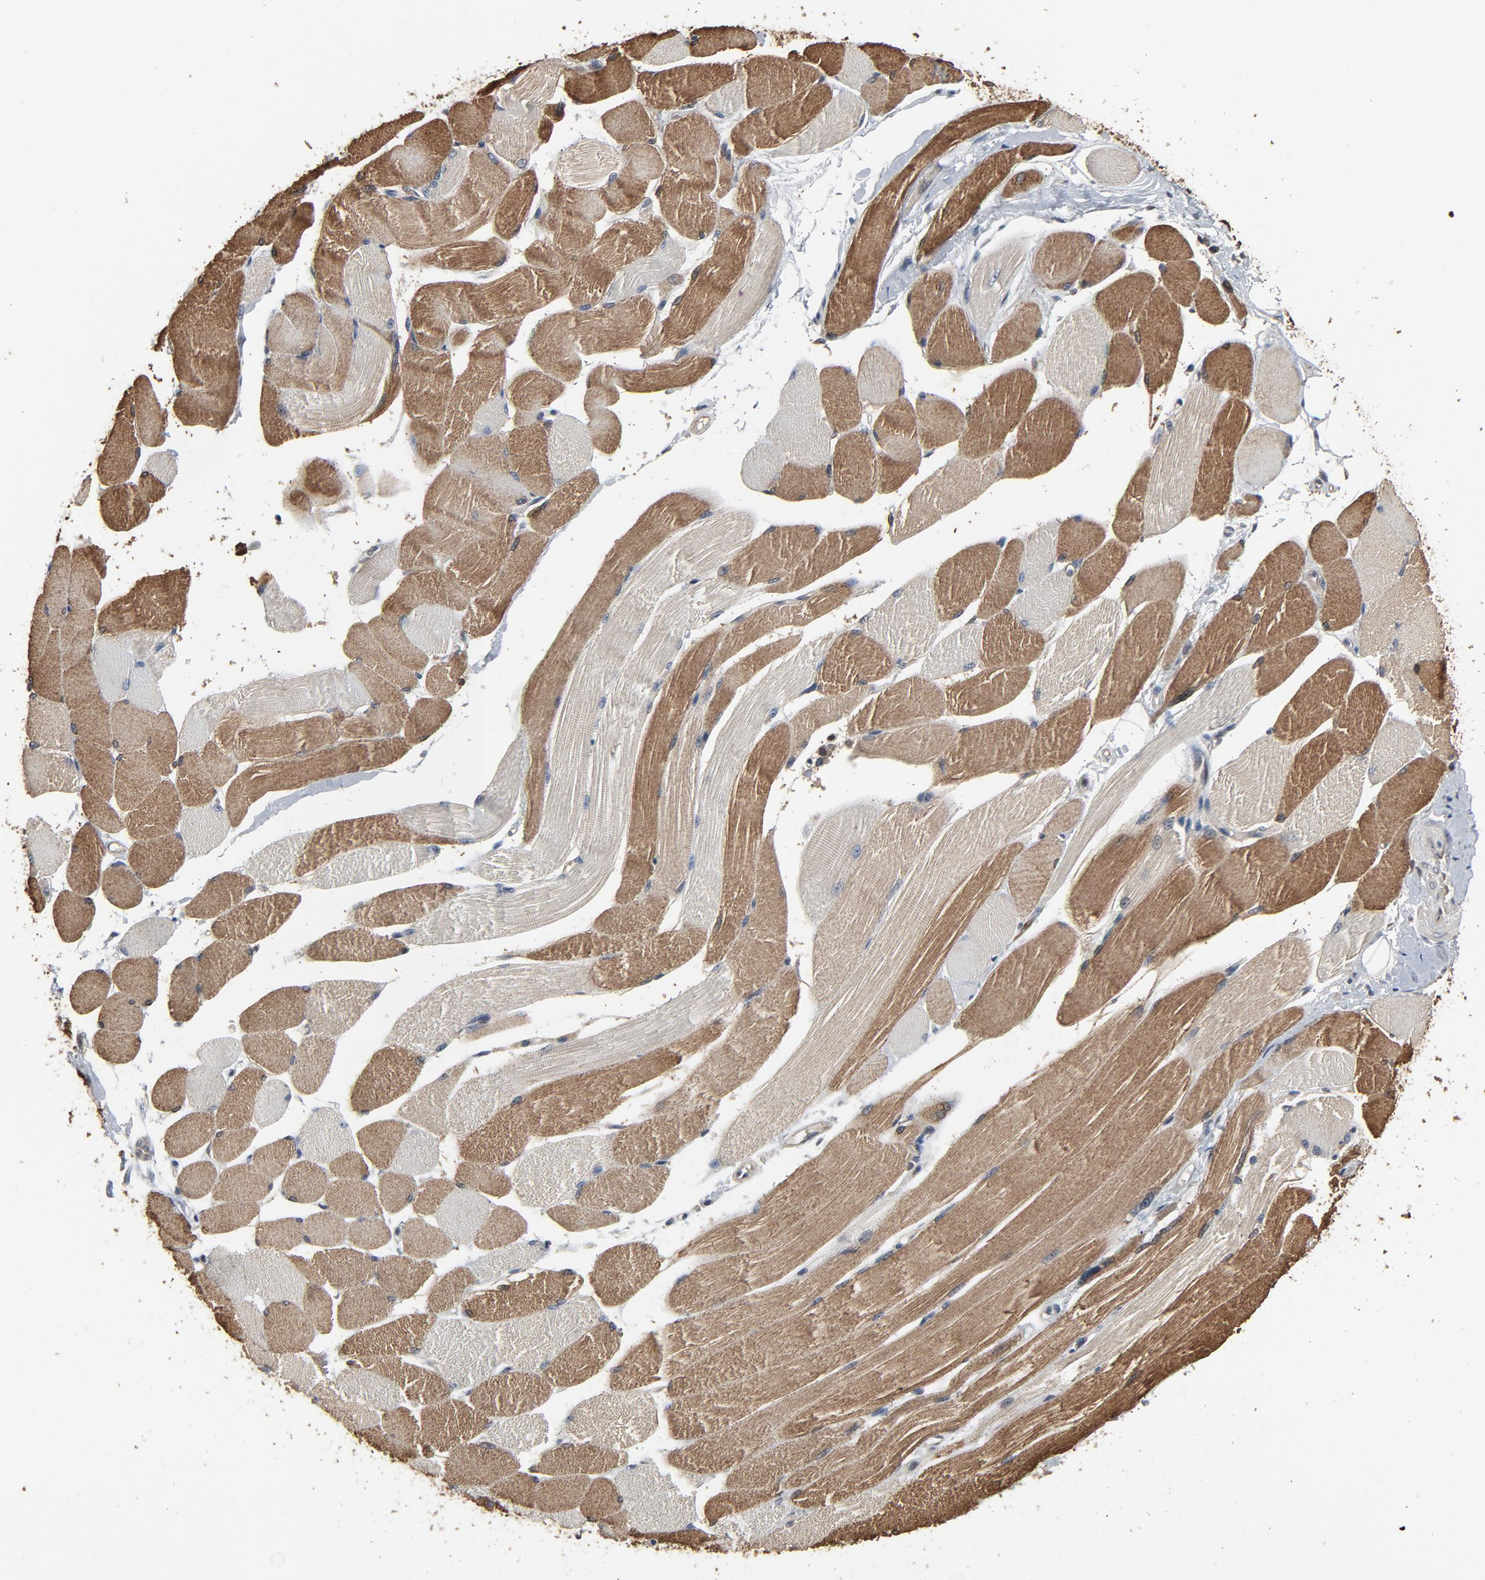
{"staining": {"intensity": "moderate", "quantity": "25%-75%", "location": "cytoplasmic/membranous"}, "tissue": "skeletal muscle", "cell_type": "Myocytes", "image_type": "normal", "snomed": [{"axis": "morphology", "description": "Normal tissue, NOS"}, {"axis": "topography", "description": "Skeletal muscle"}, {"axis": "topography", "description": "Peripheral nerve tissue"}], "caption": "This photomicrograph reveals IHC staining of benign skeletal muscle, with medium moderate cytoplasmic/membranous staining in about 25%-75% of myocytes.", "gene": "UBE2D1", "patient": {"sex": "female", "age": 84}}